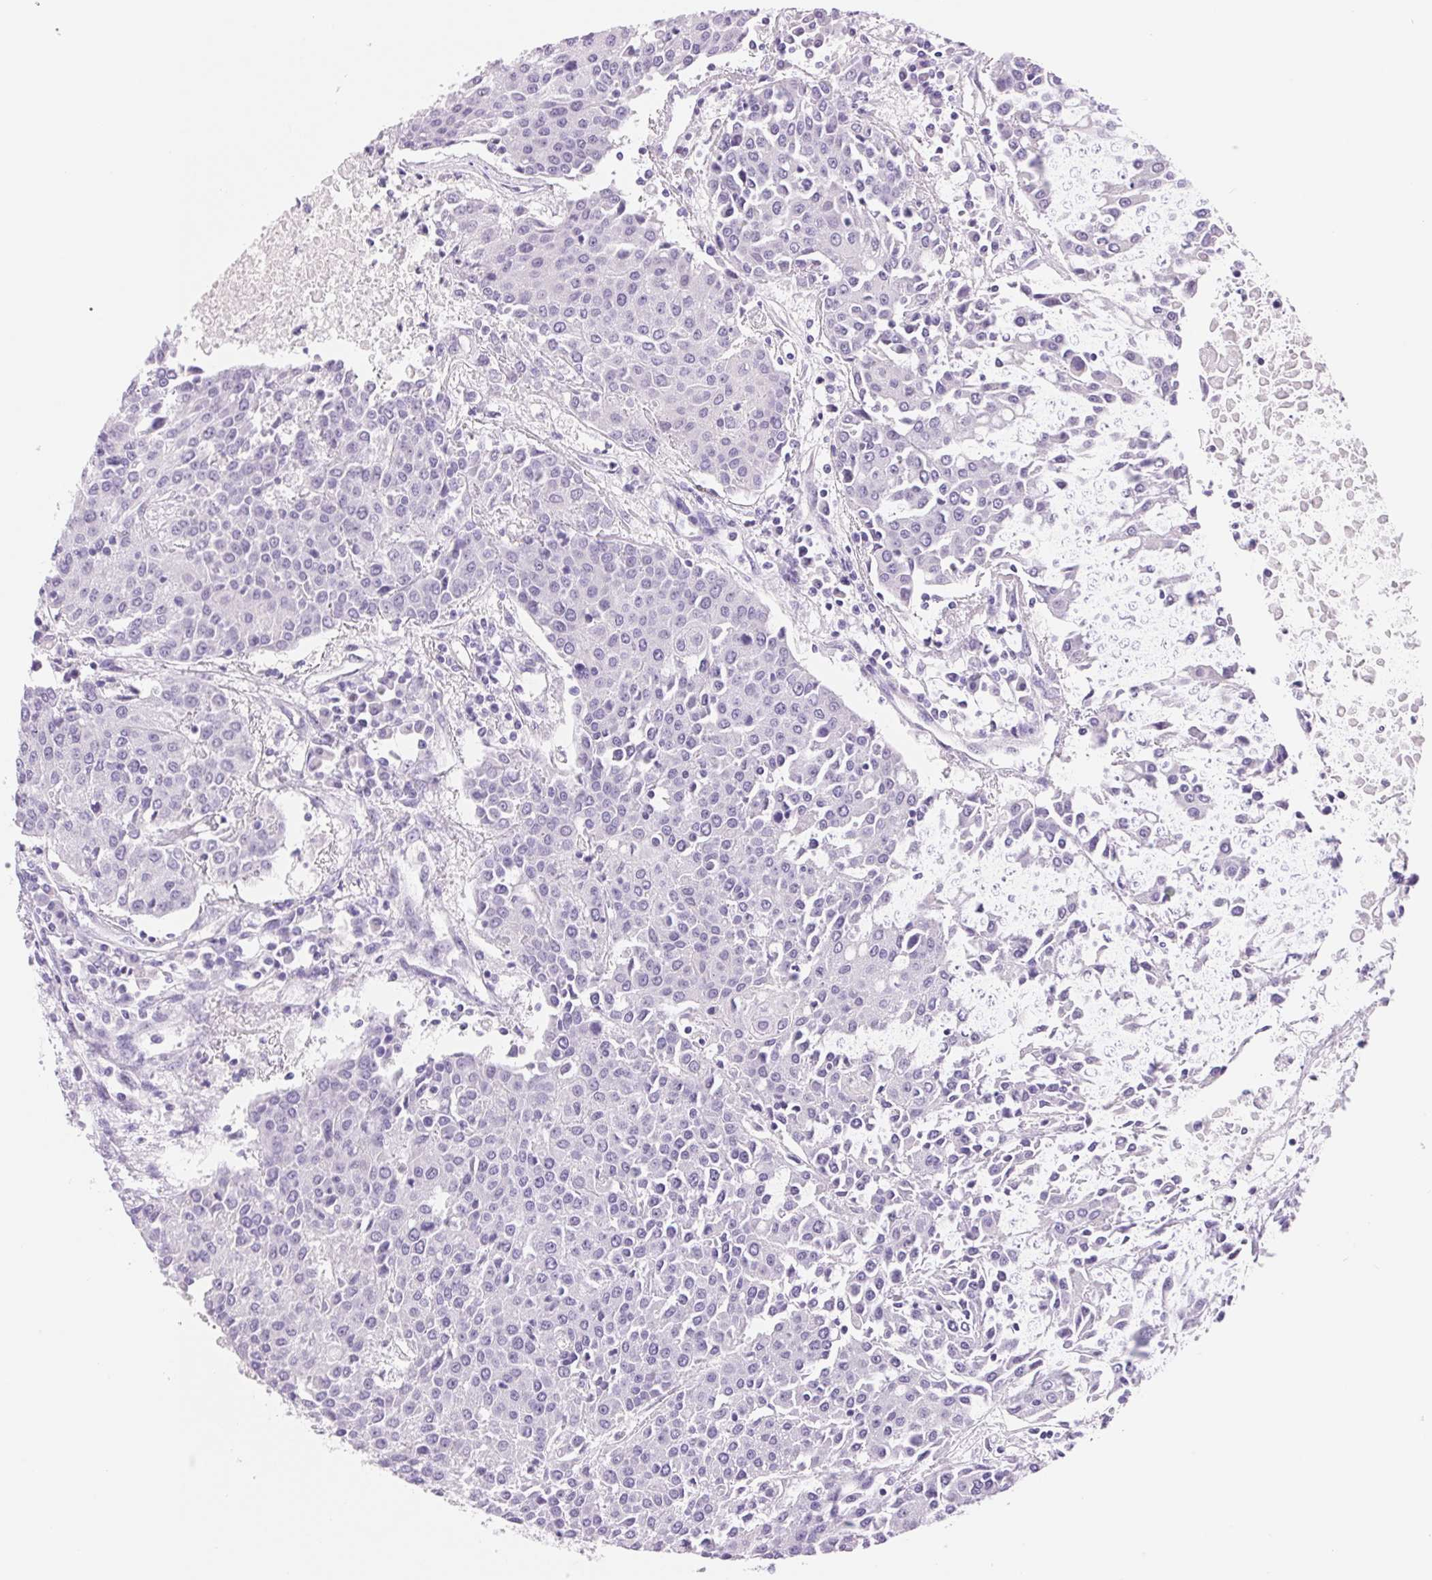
{"staining": {"intensity": "negative", "quantity": "none", "location": "none"}, "tissue": "urothelial cancer", "cell_type": "Tumor cells", "image_type": "cancer", "snomed": [{"axis": "morphology", "description": "Urothelial carcinoma, High grade"}, {"axis": "topography", "description": "Urinary bladder"}], "caption": "Protein analysis of urothelial cancer reveals no significant positivity in tumor cells.", "gene": "ASGR2", "patient": {"sex": "female", "age": 85}}